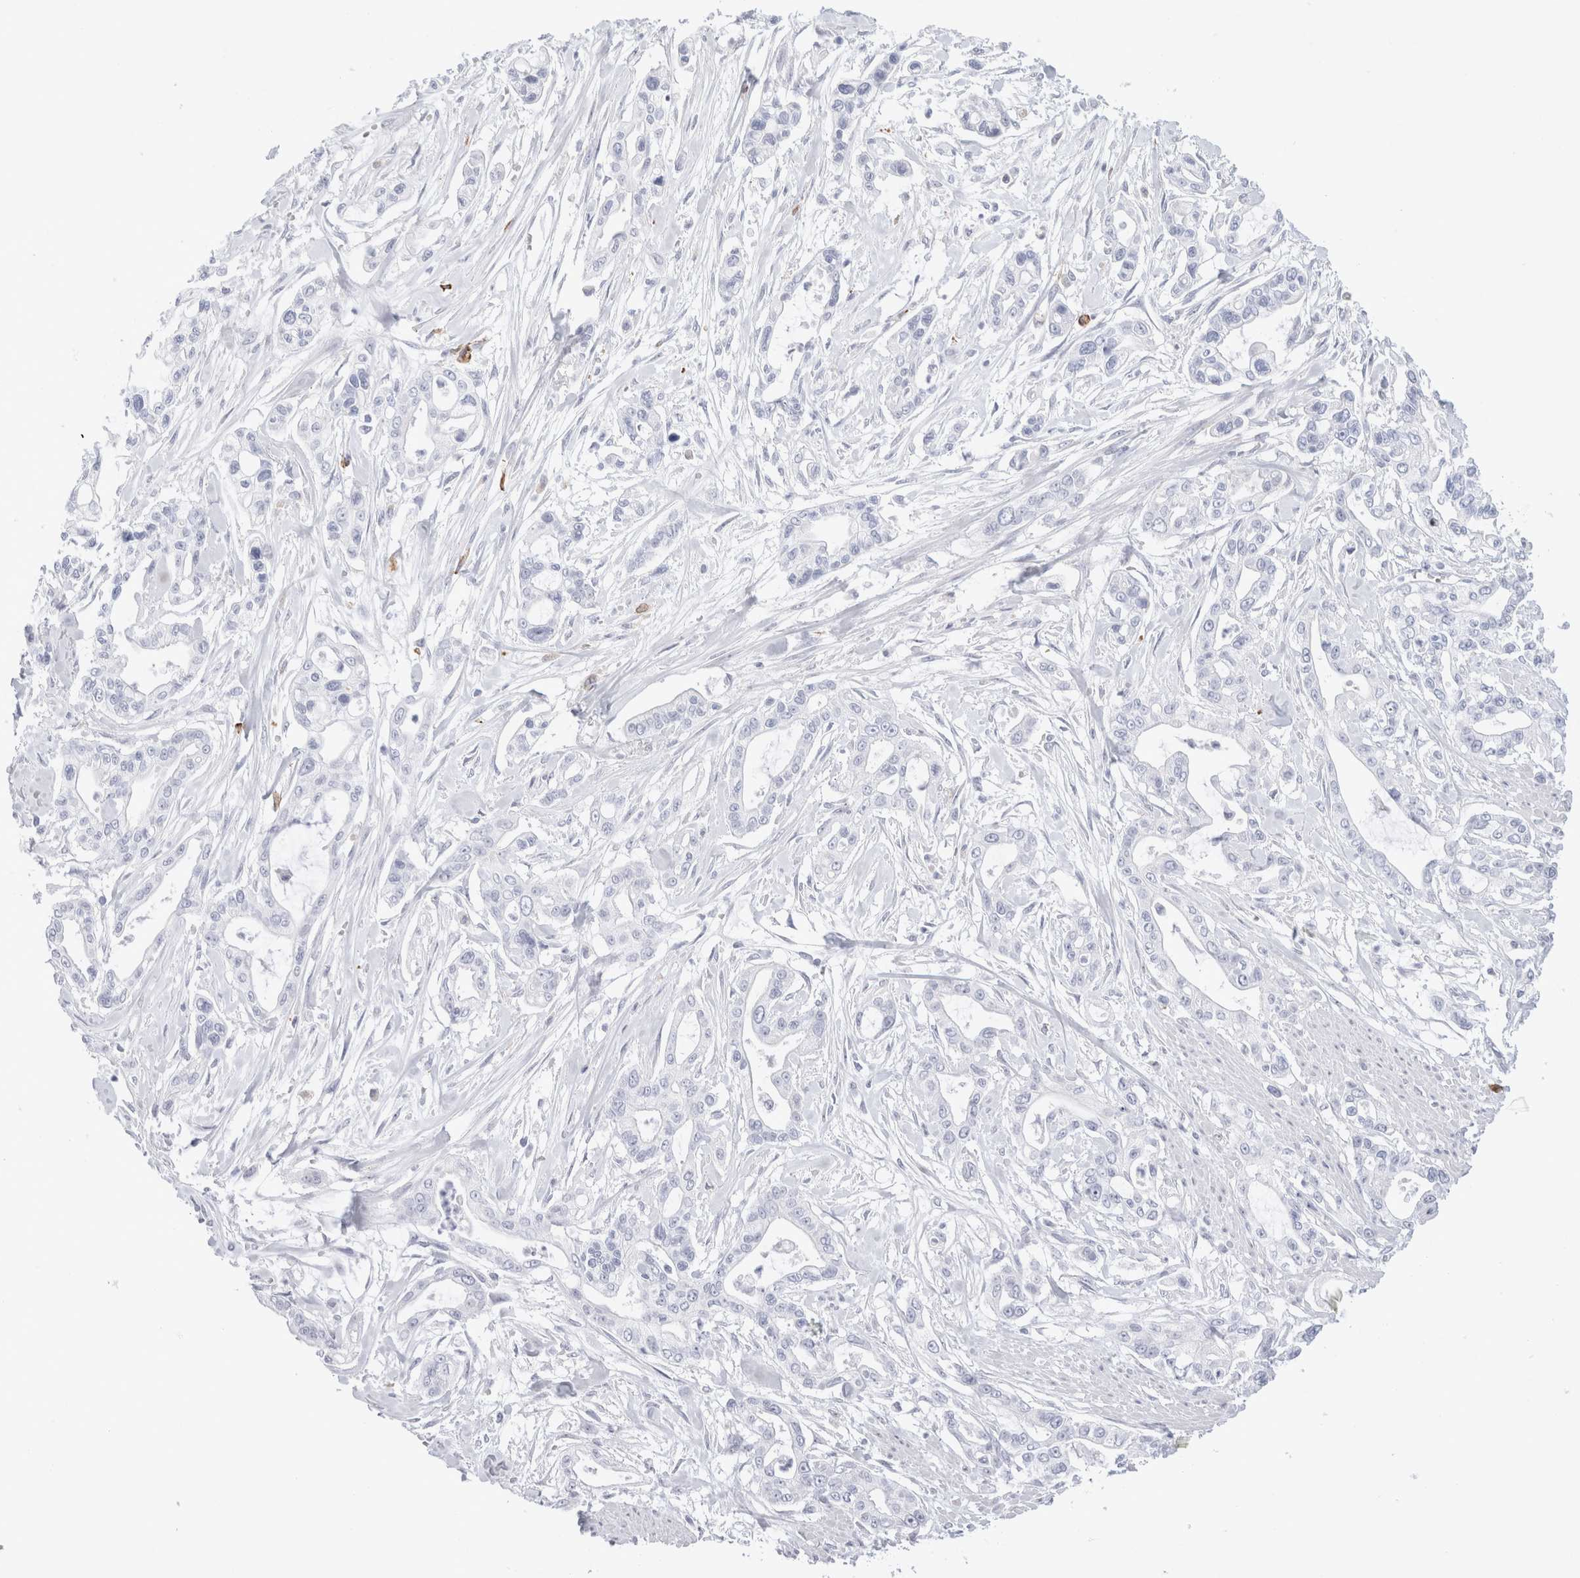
{"staining": {"intensity": "negative", "quantity": "none", "location": "none"}, "tissue": "pancreatic cancer", "cell_type": "Tumor cells", "image_type": "cancer", "snomed": [{"axis": "morphology", "description": "Adenocarcinoma, NOS"}, {"axis": "topography", "description": "Pancreas"}], "caption": "This is an IHC image of human pancreatic cancer (adenocarcinoma). There is no positivity in tumor cells.", "gene": "MUC15", "patient": {"sex": "male", "age": 68}}